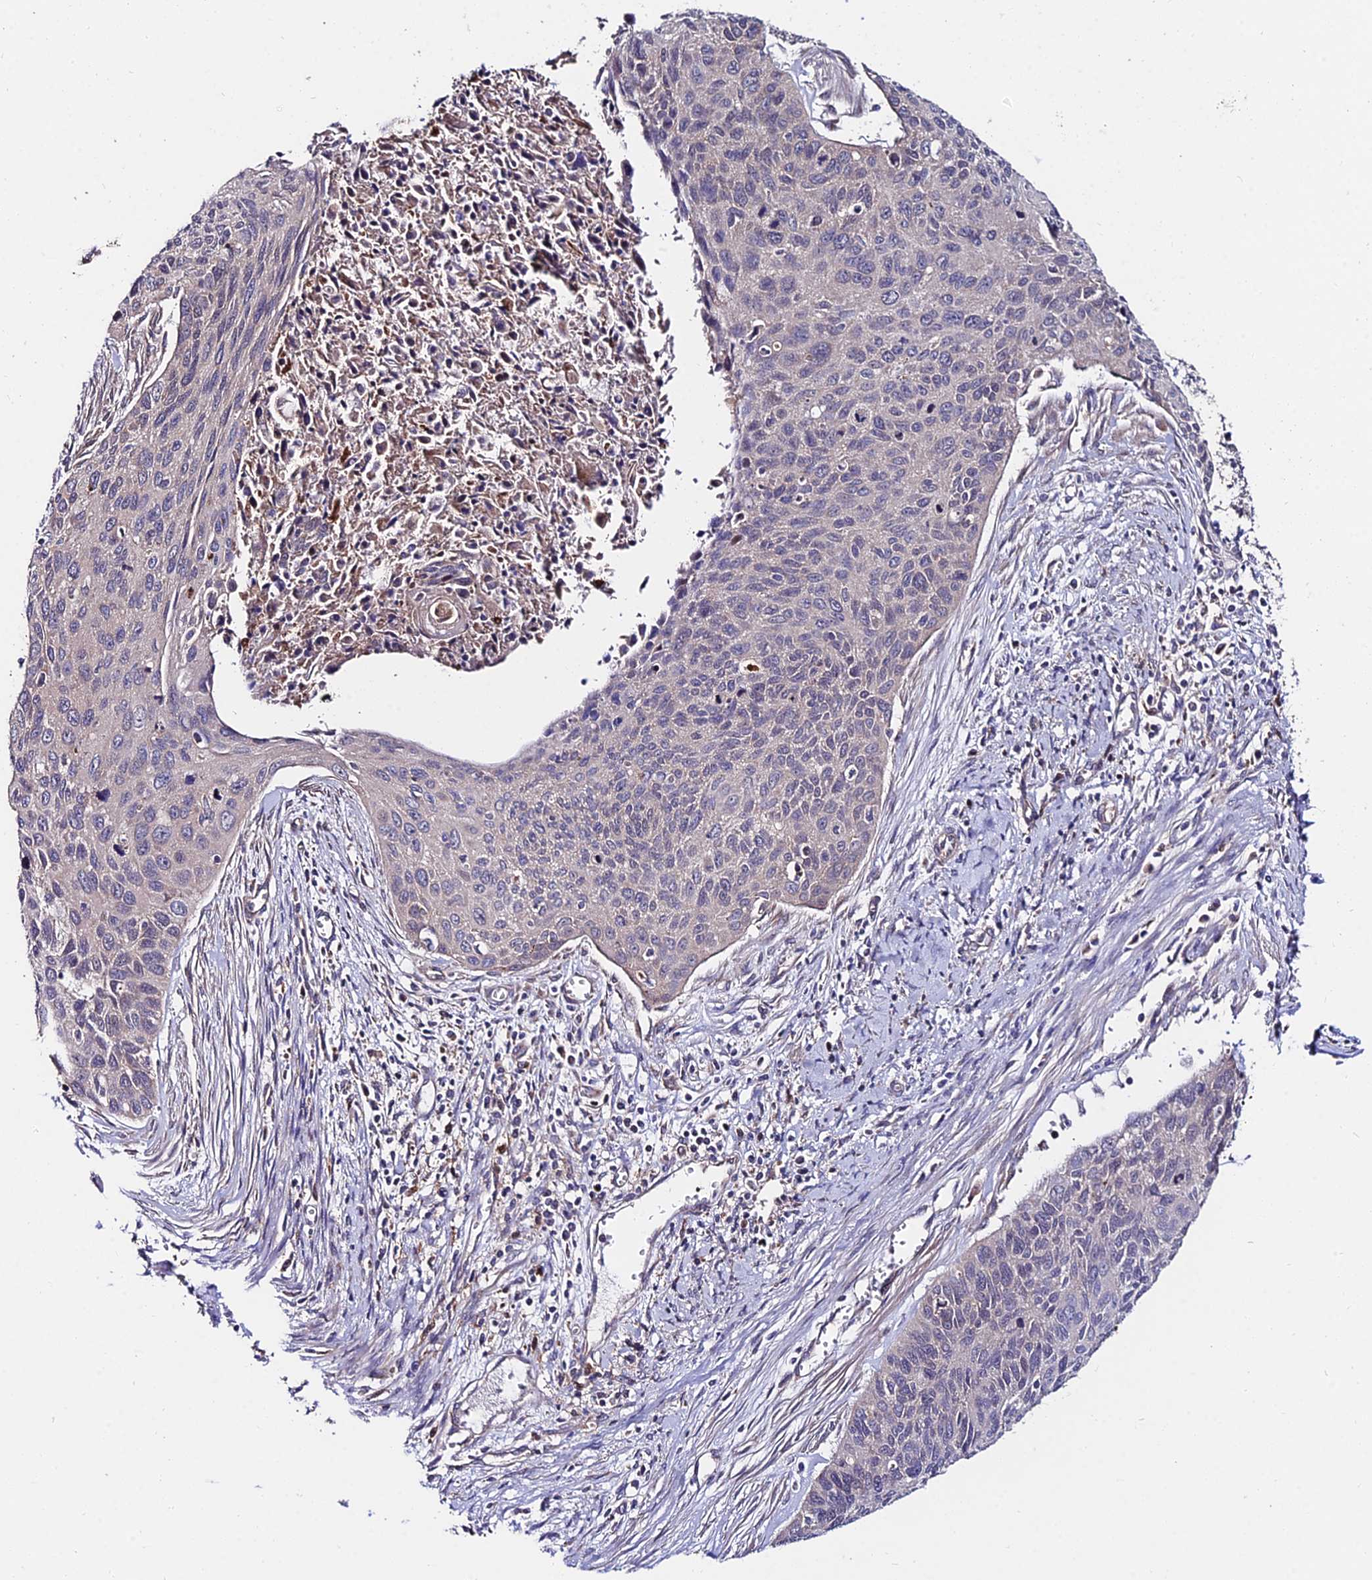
{"staining": {"intensity": "weak", "quantity": "<25%", "location": "cytoplasmic/membranous"}, "tissue": "cervical cancer", "cell_type": "Tumor cells", "image_type": "cancer", "snomed": [{"axis": "morphology", "description": "Squamous cell carcinoma, NOS"}, {"axis": "topography", "description": "Cervix"}], "caption": "Cervical squamous cell carcinoma stained for a protein using immunohistochemistry reveals no expression tumor cells.", "gene": "CDC37L1", "patient": {"sex": "female", "age": 55}}